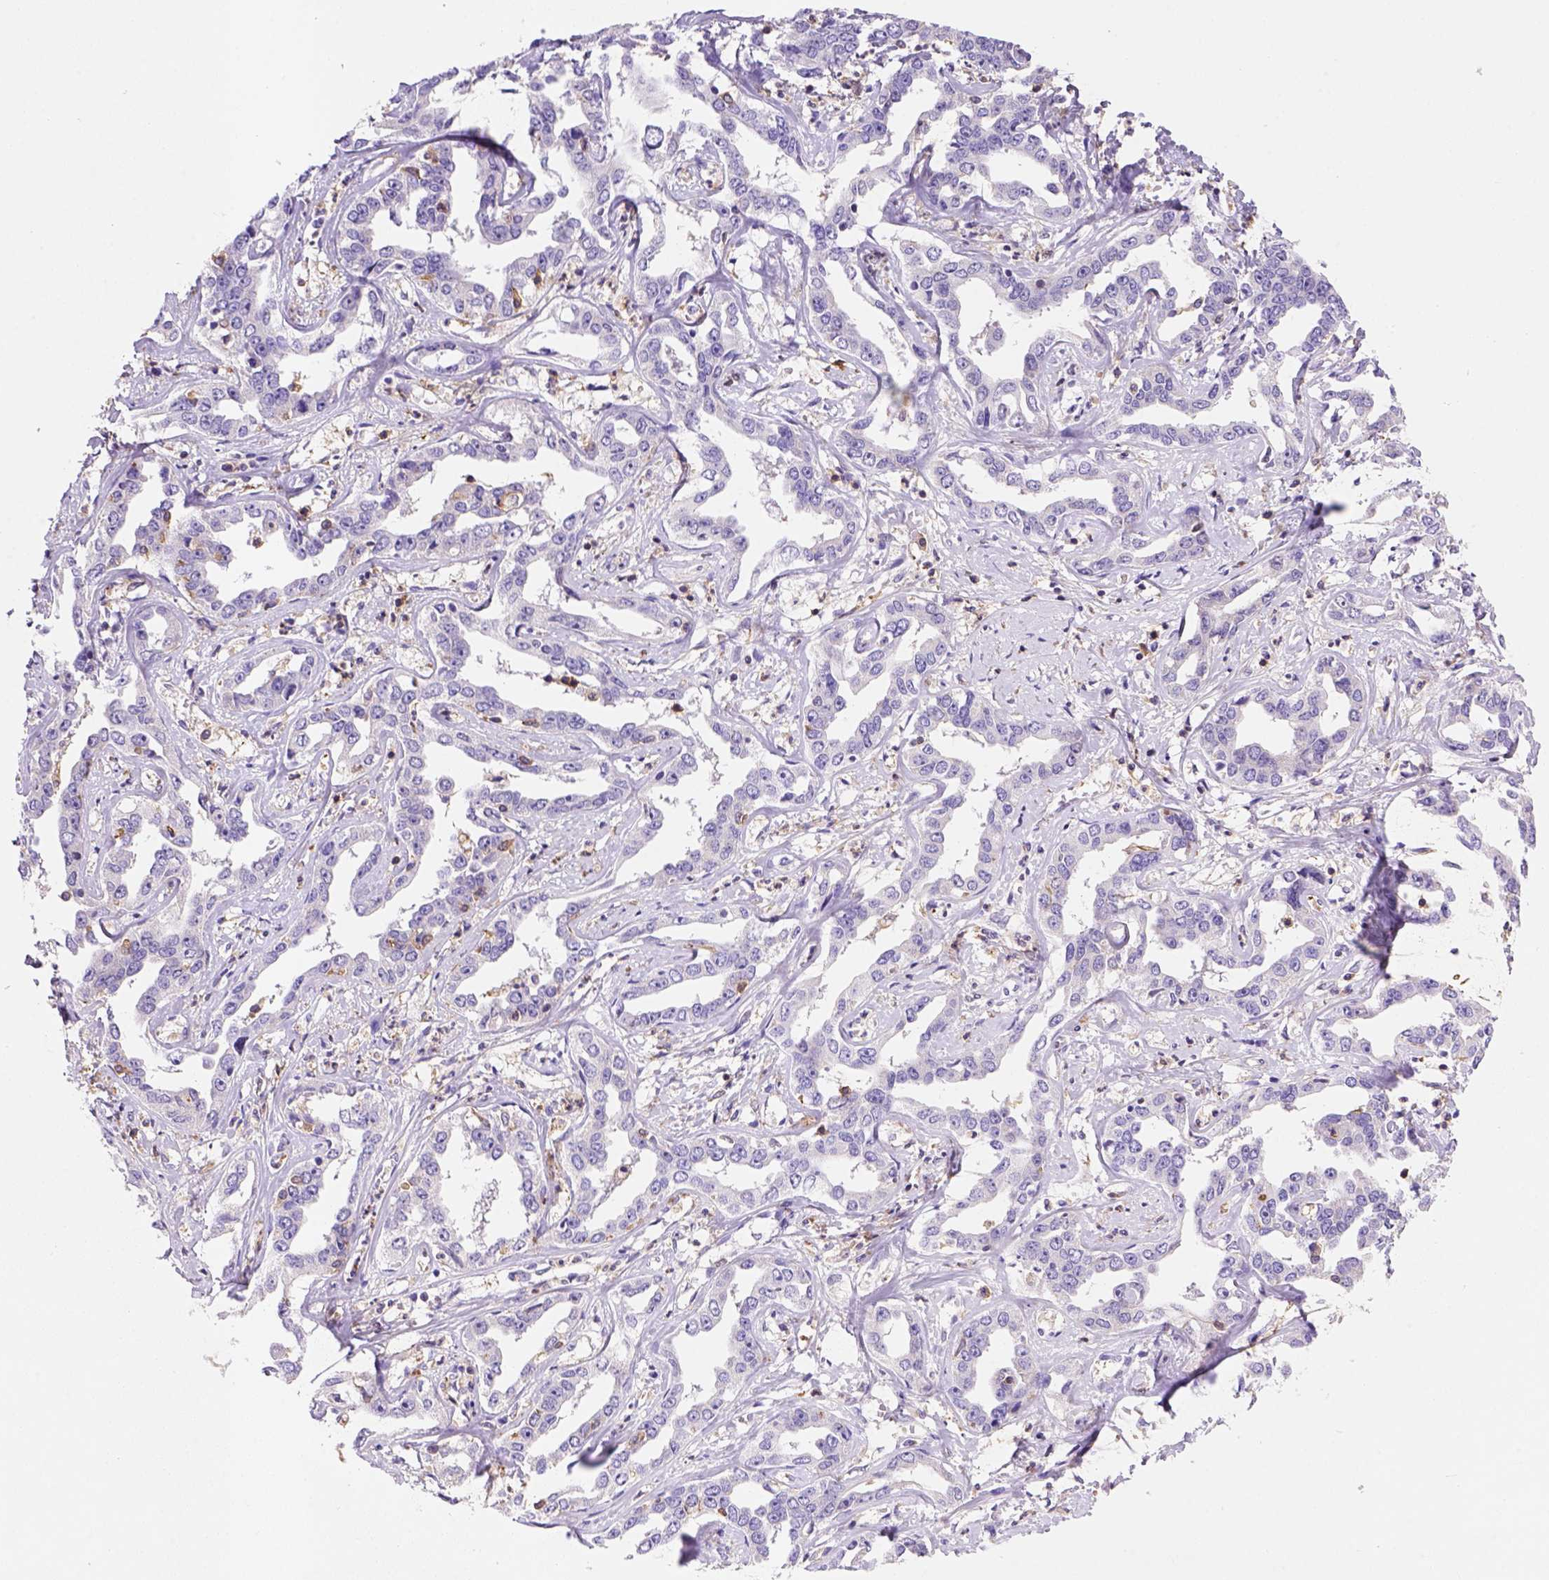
{"staining": {"intensity": "negative", "quantity": "none", "location": "none"}, "tissue": "liver cancer", "cell_type": "Tumor cells", "image_type": "cancer", "snomed": [{"axis": "morphology", "description": "Cholangiocarcinoma"}, {"axis": "topography", "description": "Liver"}], "caption": "Histopathology image shows no protein staining in tumor cells of cholangiocarcinoma (liver) tissue. (DAB (3,3'-diaminobenzidine) IHC, high magnification).", "gene": "INPP5D", "patient": {"sex": "male", "age": 59}}